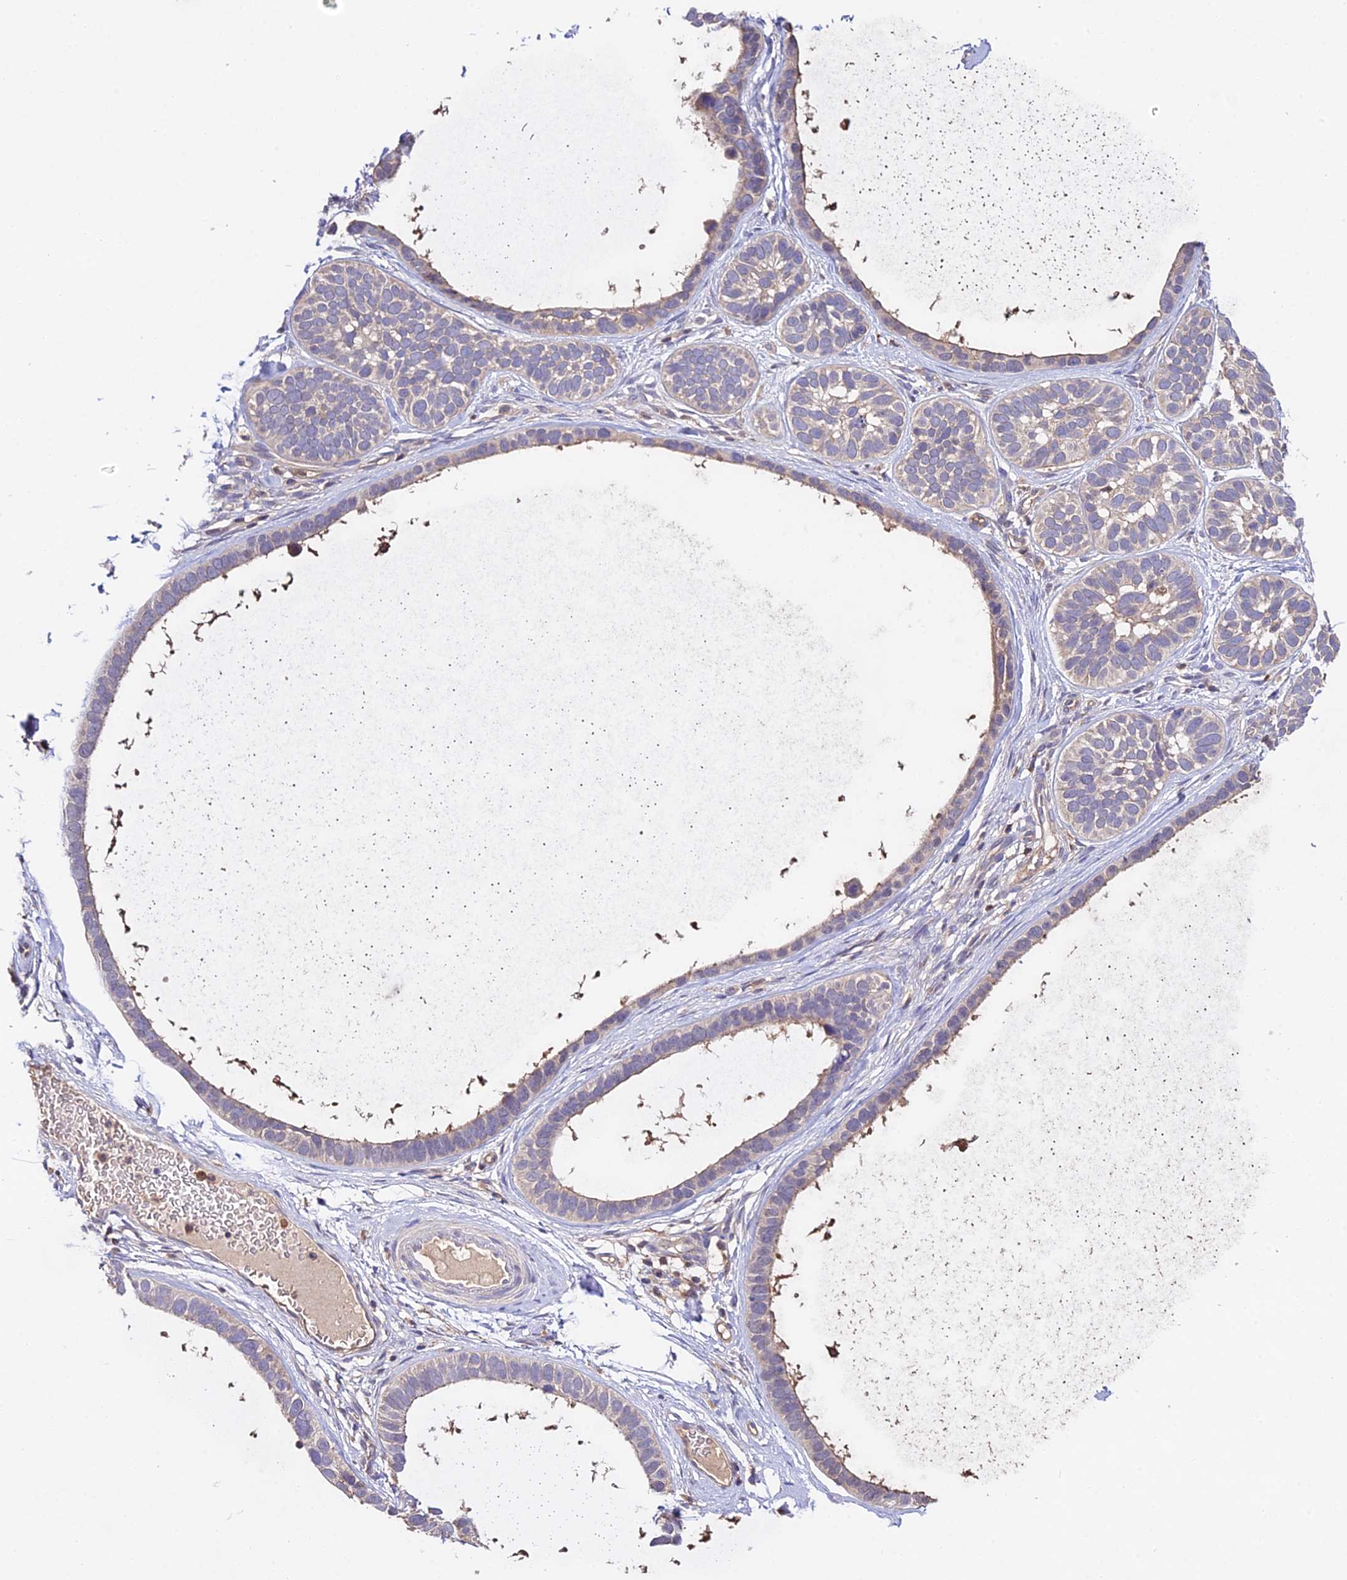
{"staining": {"intensity": "negative", "quantity": "none", "location": "none"}, "tissue": "skin cancer", "cell_type": "Tumor cells", "image_type": "cancer", "snomed": [{"axis": "morphology", "description": "Basal cell carcinoma"}, {"axis": "topography", "description": "Skin"}], "caption": "Tumor cells are negative for brown protein staining in skin cancer (basal cell carcinoma).", "gene": "FBP1", "patient": {"sex": "male", "age": 62}}